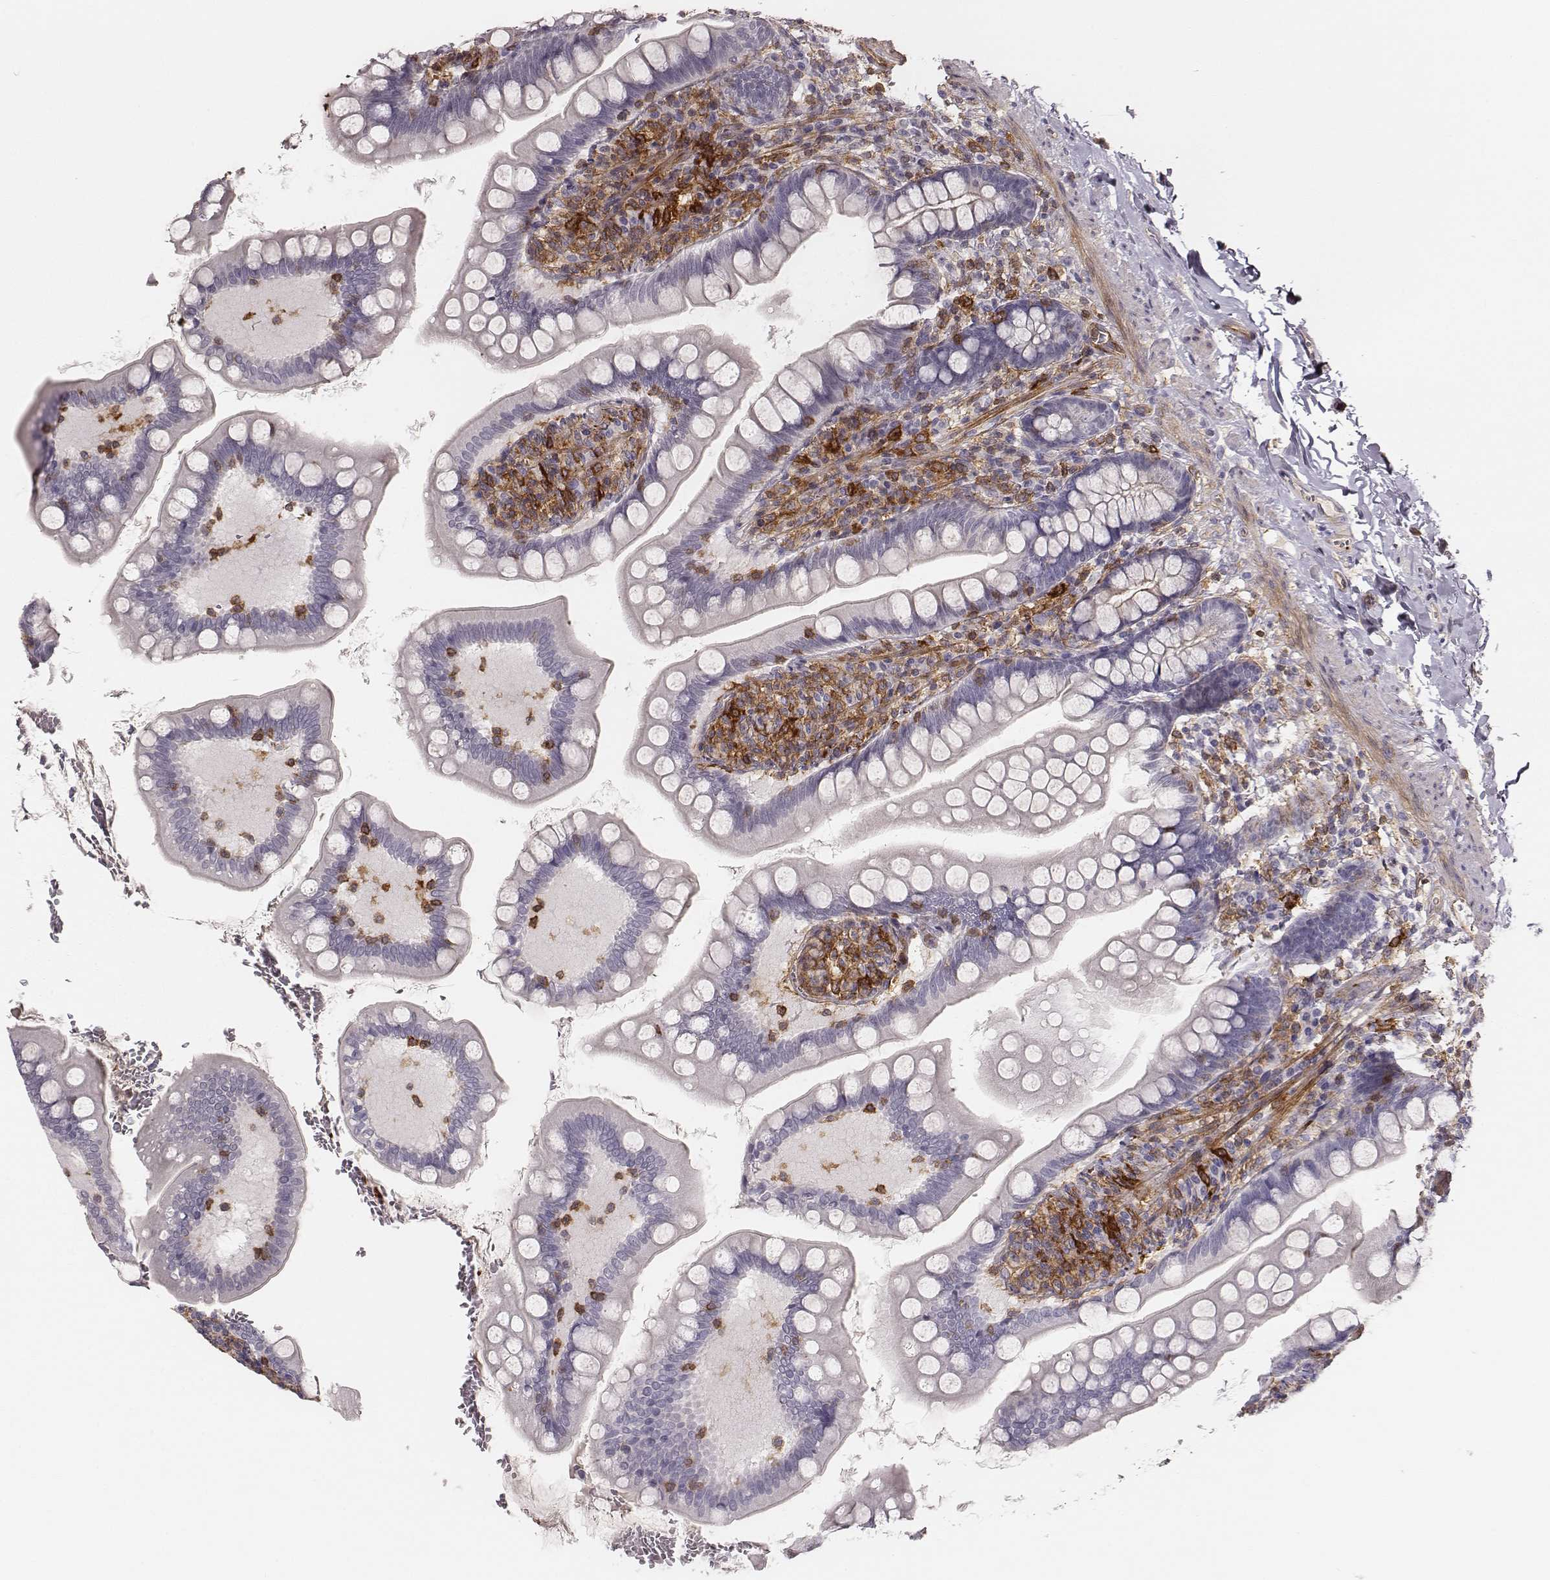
{"staining": {"intensity": "negative", "quantity": "none", "location": "none"}, "tissue": "small intestine", "cell_type": "Glandular cells", "image_type": "normal", "snomed": [{"axis": "morphology", "description": "Normal tissue, NOS"}, {"axis": "topography", "description": "Small intestine"}], "caption": "The histopathology image exhibits no significant staining in glandular cells of small intestine.", "gene": "ZYX", "patient": {"sex": "female", "age": 56}}